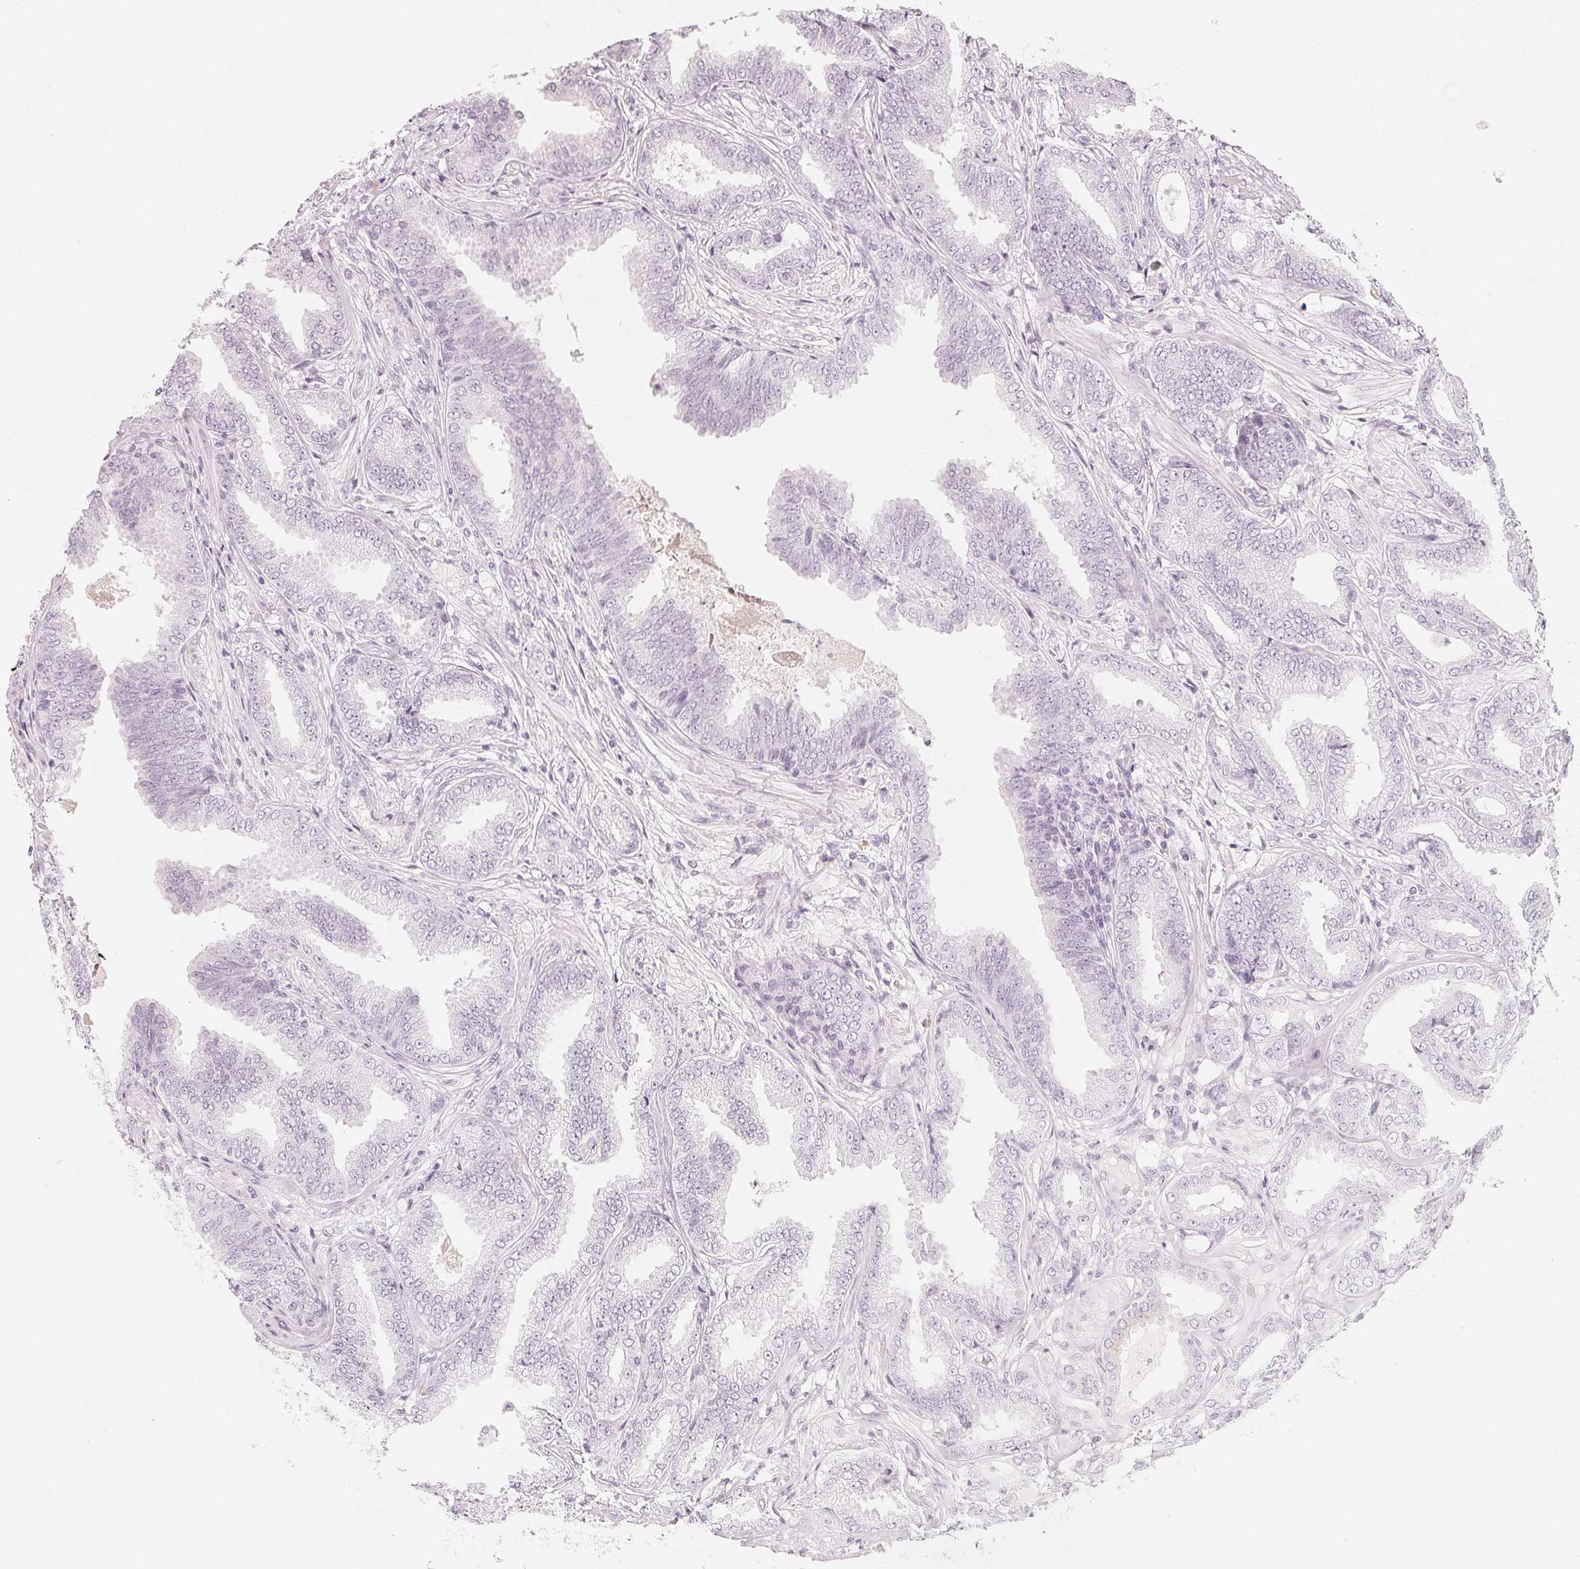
{"staining": {"intensity": "negative", "quantity": "none", "location": "none"}, "tissue": "prostate cancer", "cell_type": "Tumor cells", "image_type": "cancer", "snomed": [{"axis": "morphology", "description": "Adenocarcinoma, Low grade"}, {"axis": "topography", "description": "Prostate"}], "caption": "Tumor cells are negative for brown protein staining in prostate cancer.", "gene": "SLC22A8", "patient": {"sex": "male", "age": 55}}